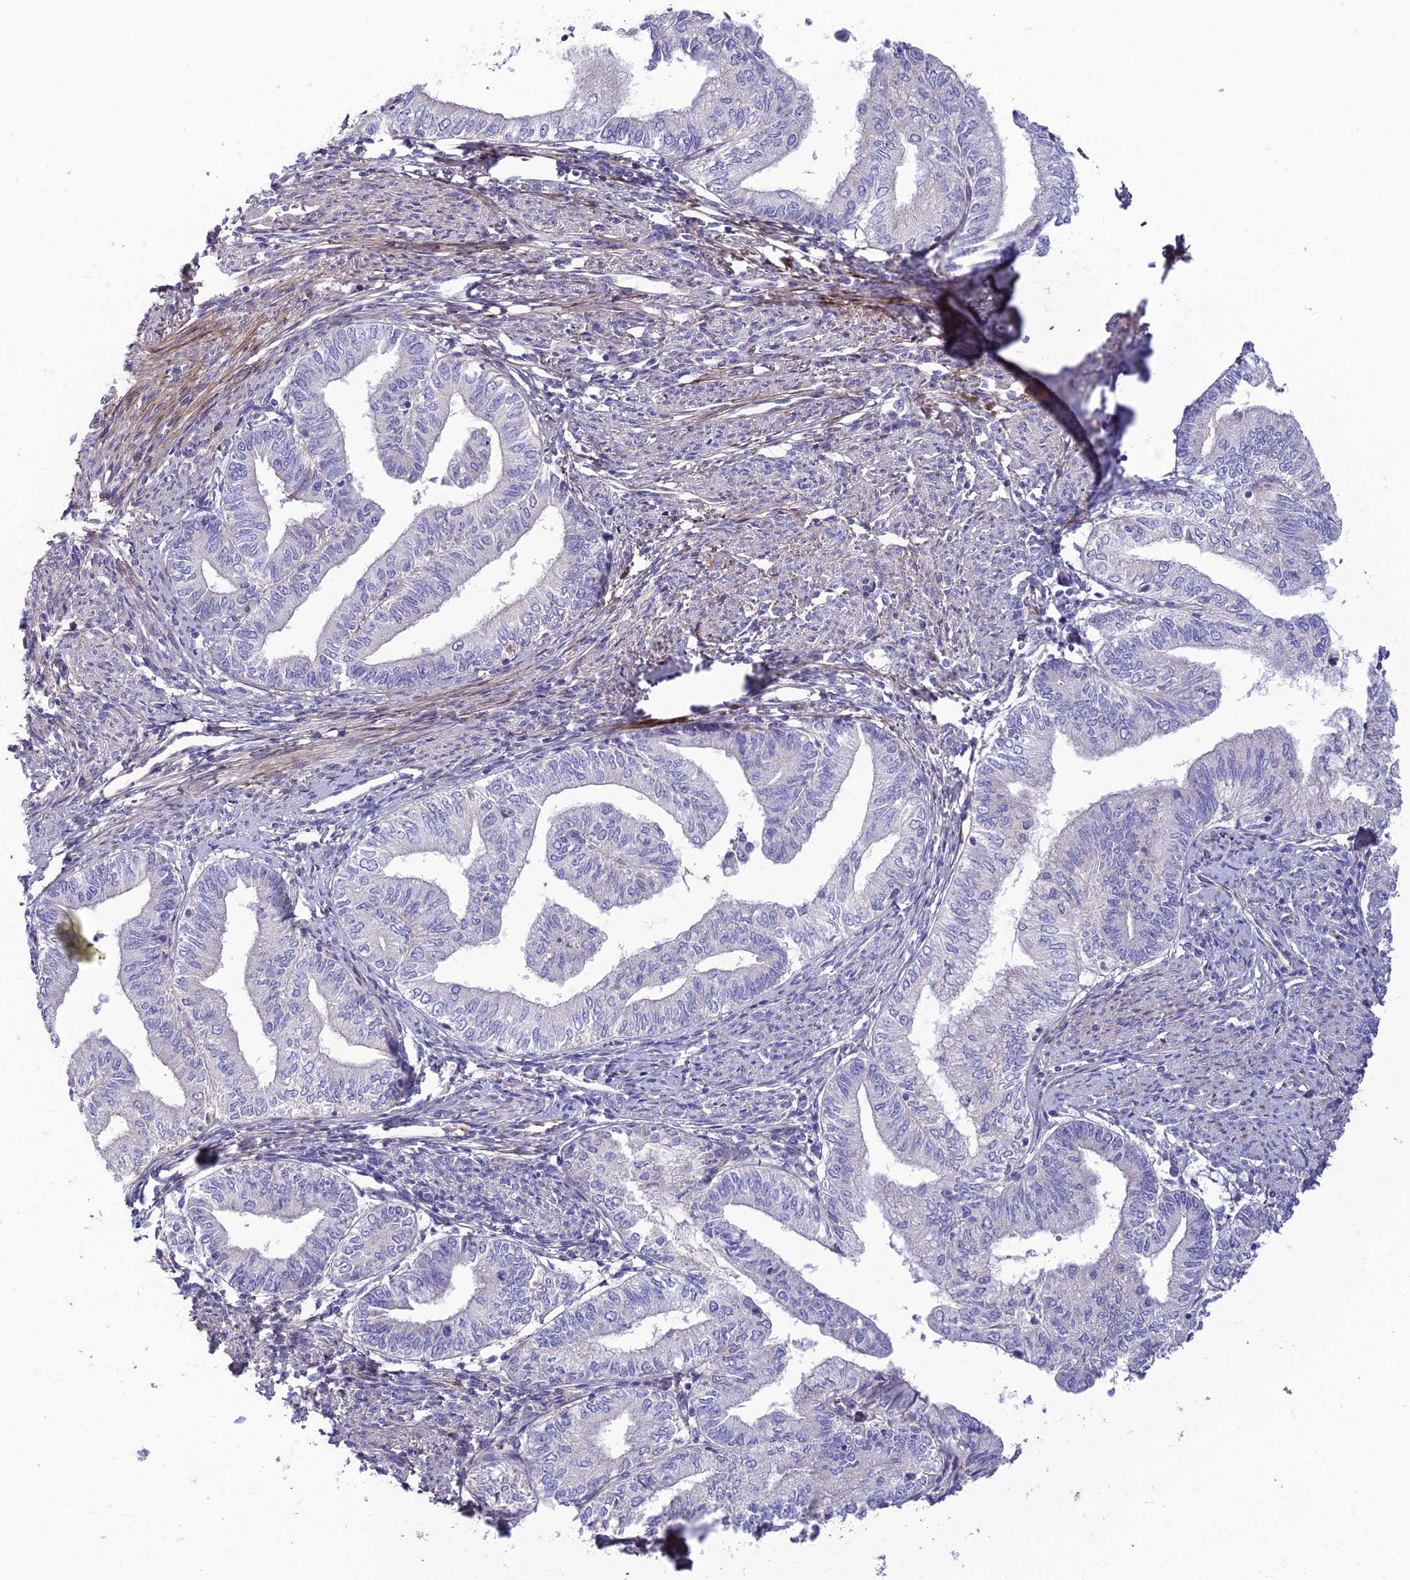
{"staining": {"intensity": "negative", "quantity": "none", "location": "none"}, "tissue": "endometrial cancer", "cell_type": "Tumor cells", "image_type": "cancer", "snomed": [{"axis": "morphology", "description": "Adenocarcinoma, NOS"}, {"axis": "topography", "description": "Endometrium"}], "caption": "An image of endometrial cancer stained for a protein shows no brown staining in tumor cells.", "gene": "SEL1L3", "patient": {"sex": "female", "age": 66}}